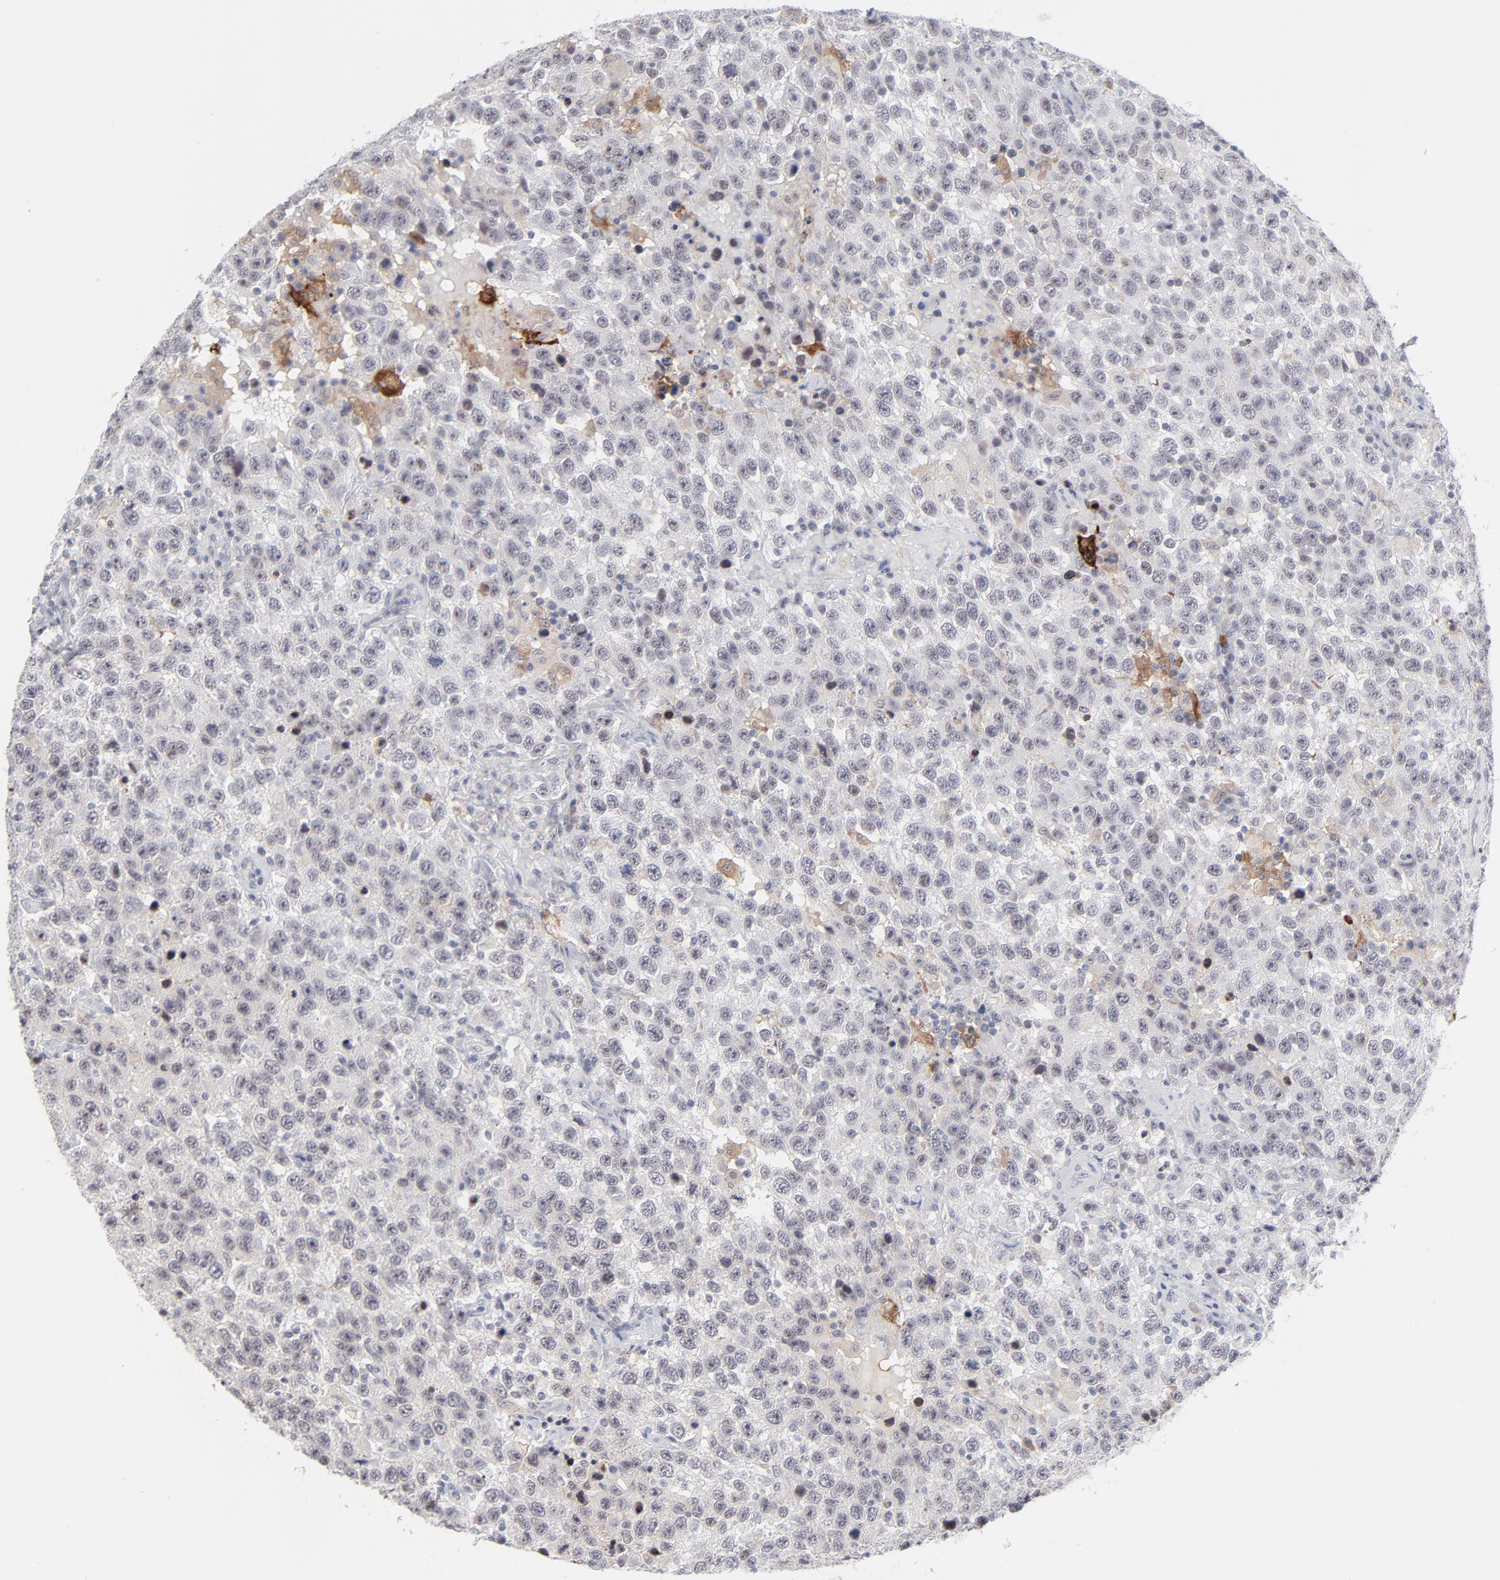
{"staining": {"intensity": "negative", "quantity": "none", "location": "none"}, "tissue": "testis cancer", "cell_type": "Tumor cells", "image_type": "cancer", "snomed": [{"axis": "morphology", "description": "Seminoma, NOS"}, {"axis": "topography", "description": "Testis"}], "caption": "High magnification brightfield microscopy of testis cancer (seminoma) stained with DAB (3,3'-diaminobenzidine) (brown) and counterstained with hematoxylin (blue): tumor cells show no significant expression. (DAB IHC, high magnification).", "gene": "CCR2", "patient": {"sex": "male", "age": 41}}